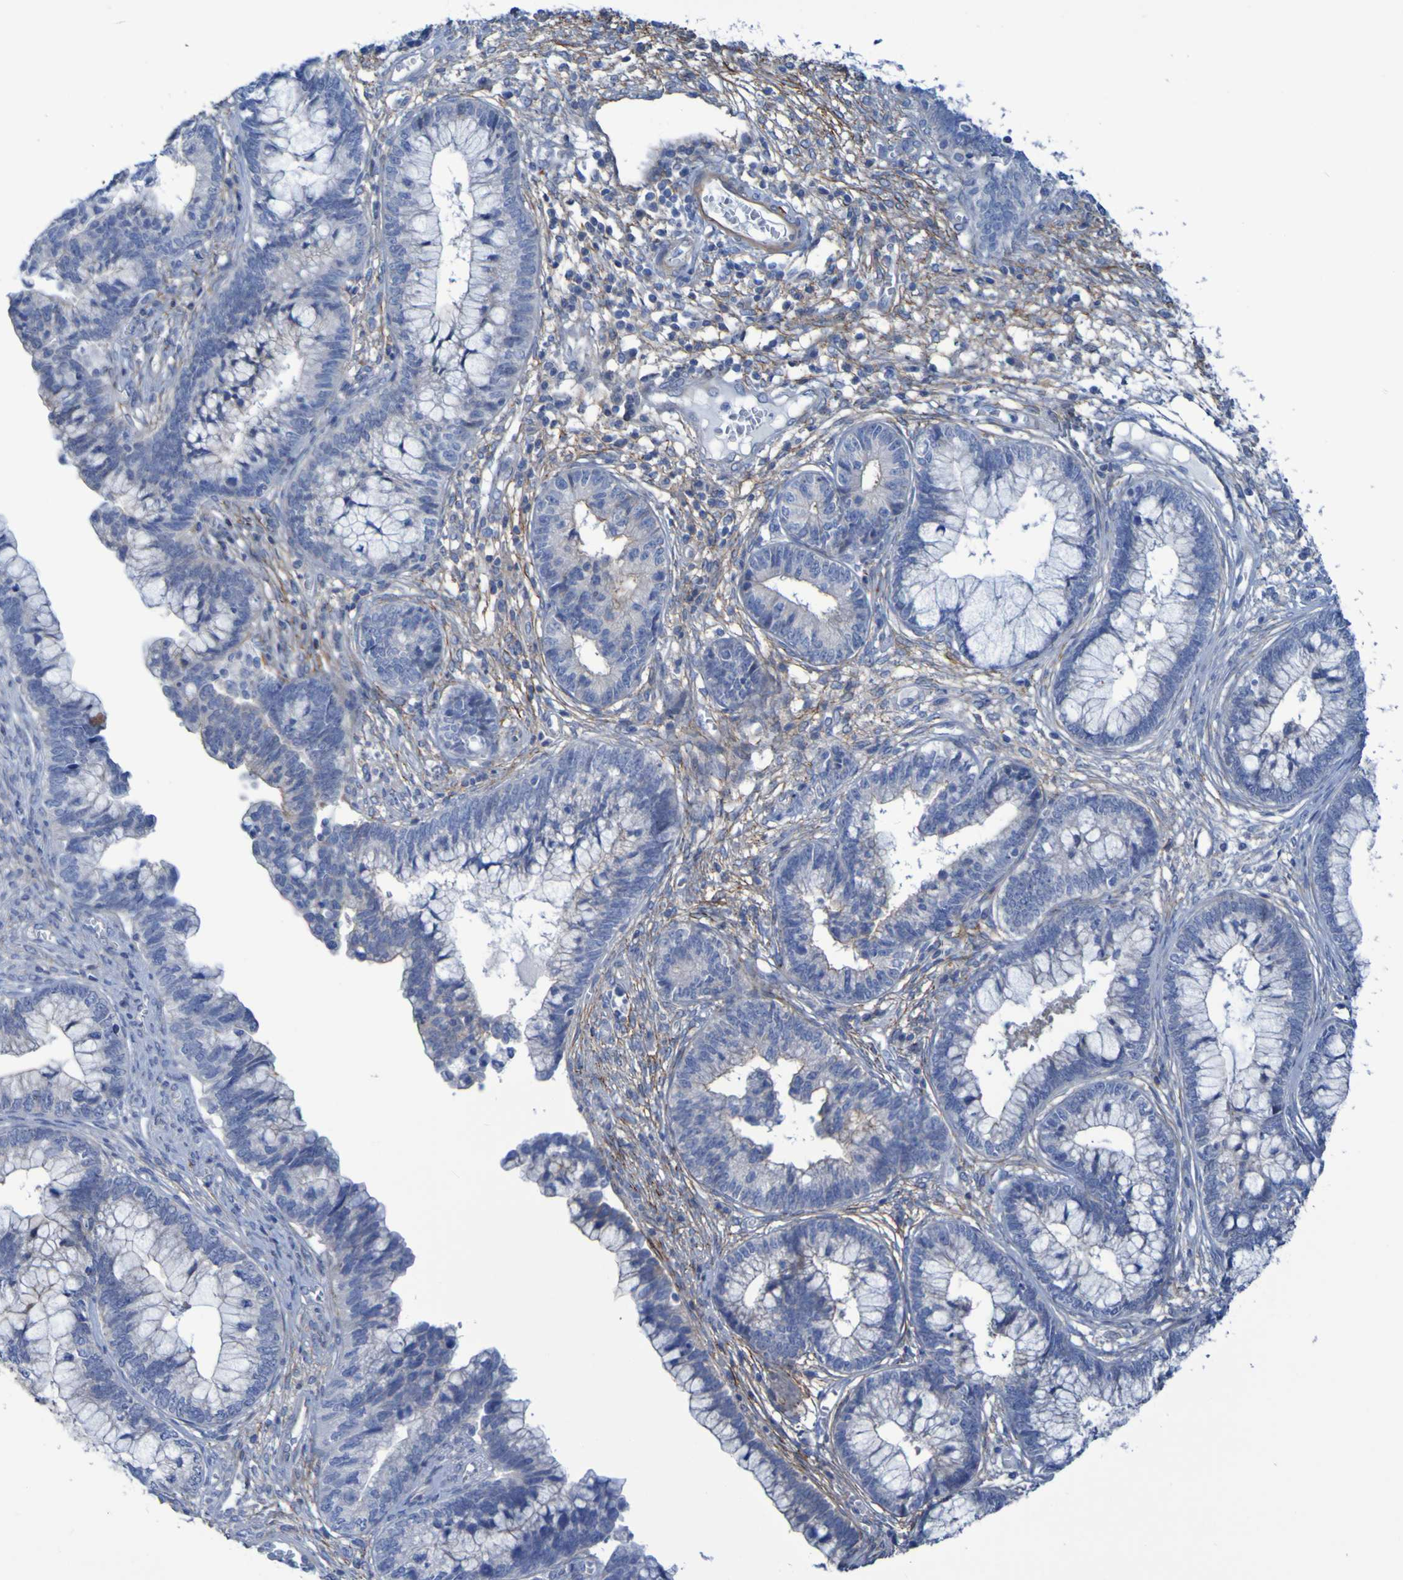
{"staining": {"intensity": "negative", "quantity": "none", "location": "none"}, "tissue": "cervical cancer", "cell_type": "Tumor cells", "image_type": "cancer", "snomed": [{"axis": "morphology", "description": "Adenocarcinoma, NOS"}, {"axis": "topography", "description": "Cervix"}], "caption": "Immunohistochemical staining of adenocarcinoma (cervical) displays no significant staining in tumor cells.", "gene": "LPP", "patient": {"sex": "female", "age": 44}}